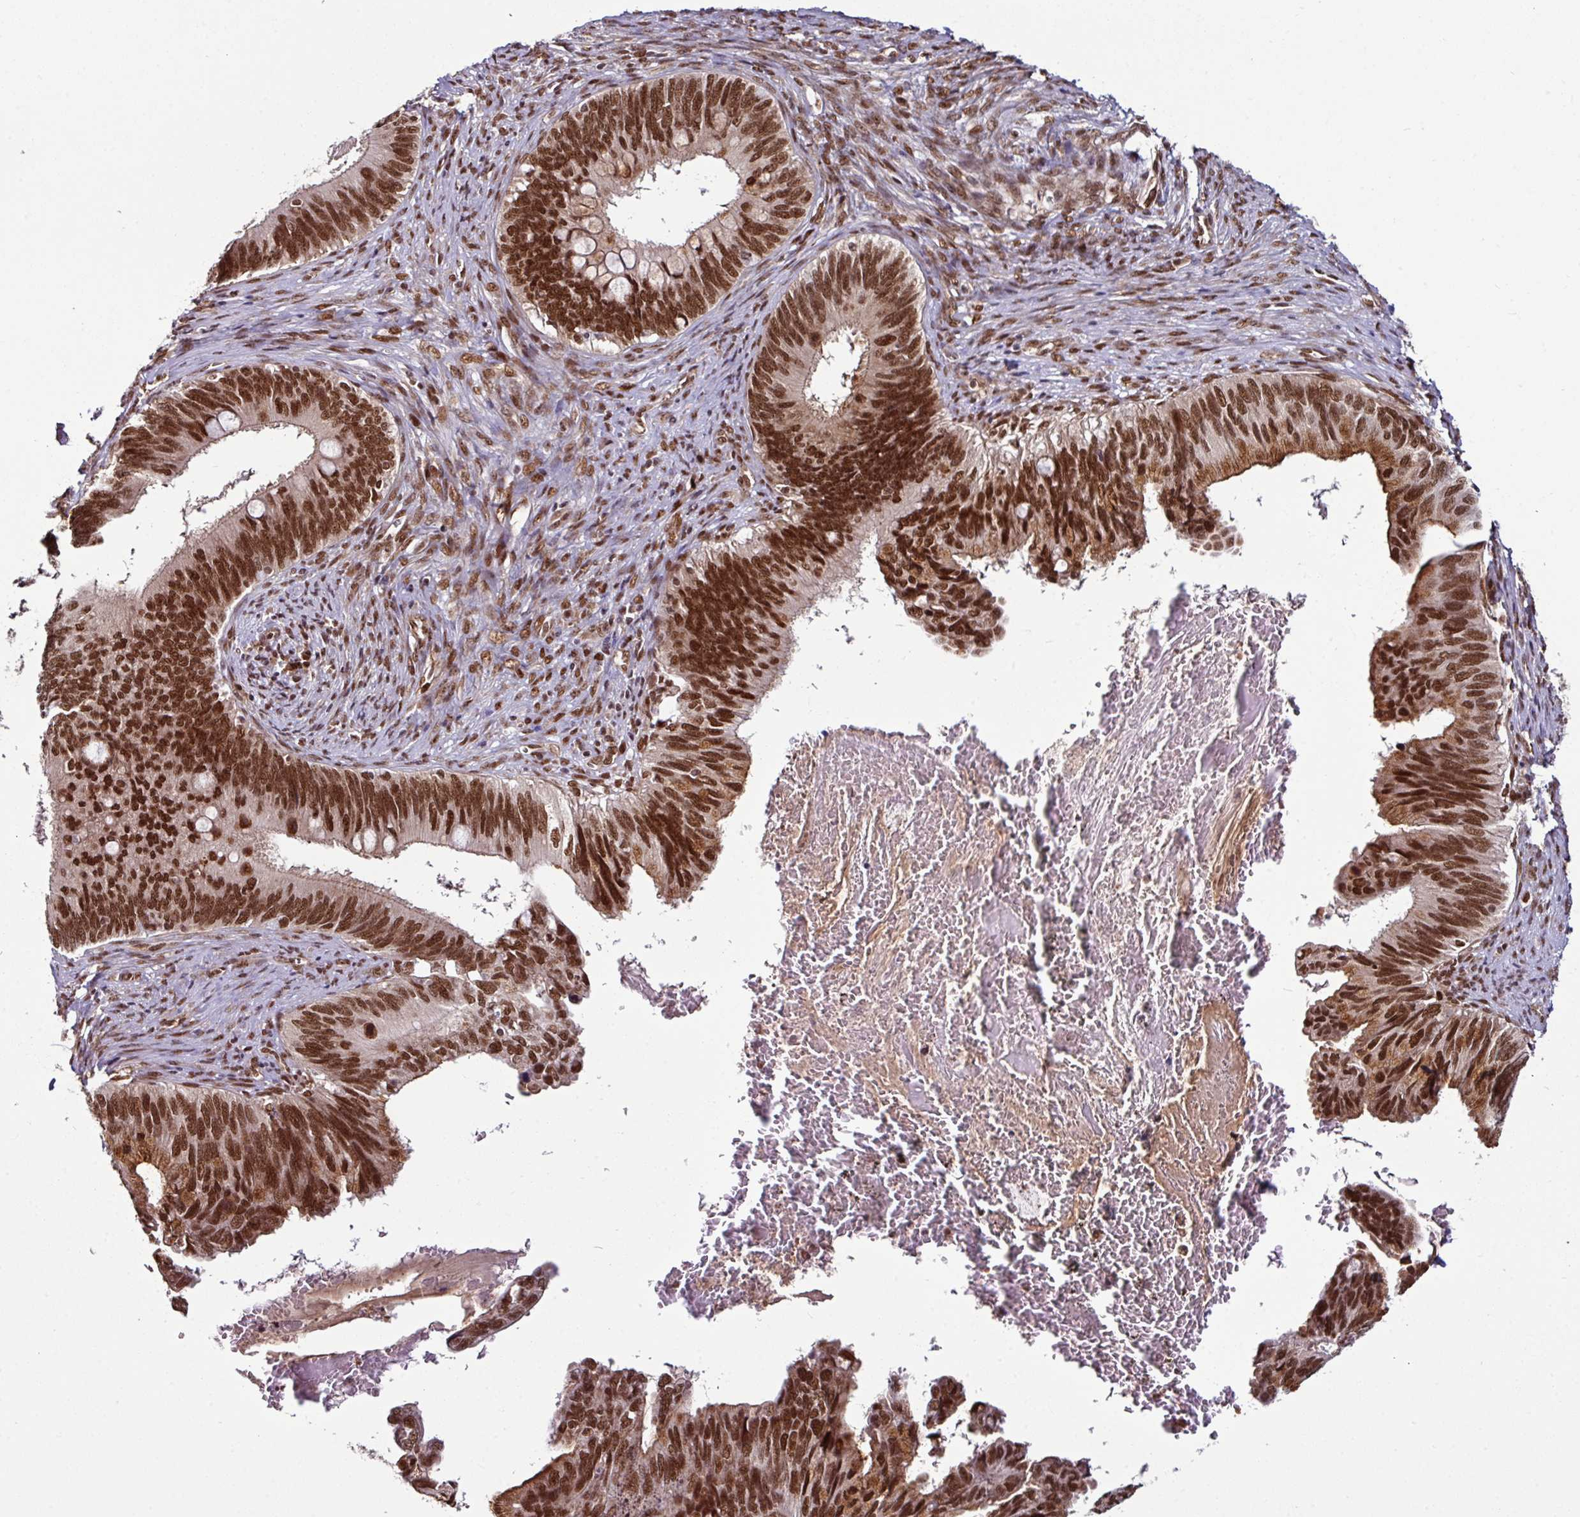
{"staining": {"intensity": "strong", "quantity": ">75%", "location": "nuclear"}, "tissue": "cervical cancer", "cell_type": "Tumor cells", "image_type": "cancer", "snomed": [{"axis": "morphology", "description": "Adenocarcinoma, NOS"}, {"axis": "topography", "description": "Cervix"}], "caption": "A brown stain labels strong nuclear staining of a protein in adenocarcinoma (cervical) tumor cells. (Brightfield microscopy of DAB IHC at high magnification).", "gene": "MORF4L2", "patient": {"sex": "female", "age": 42}}